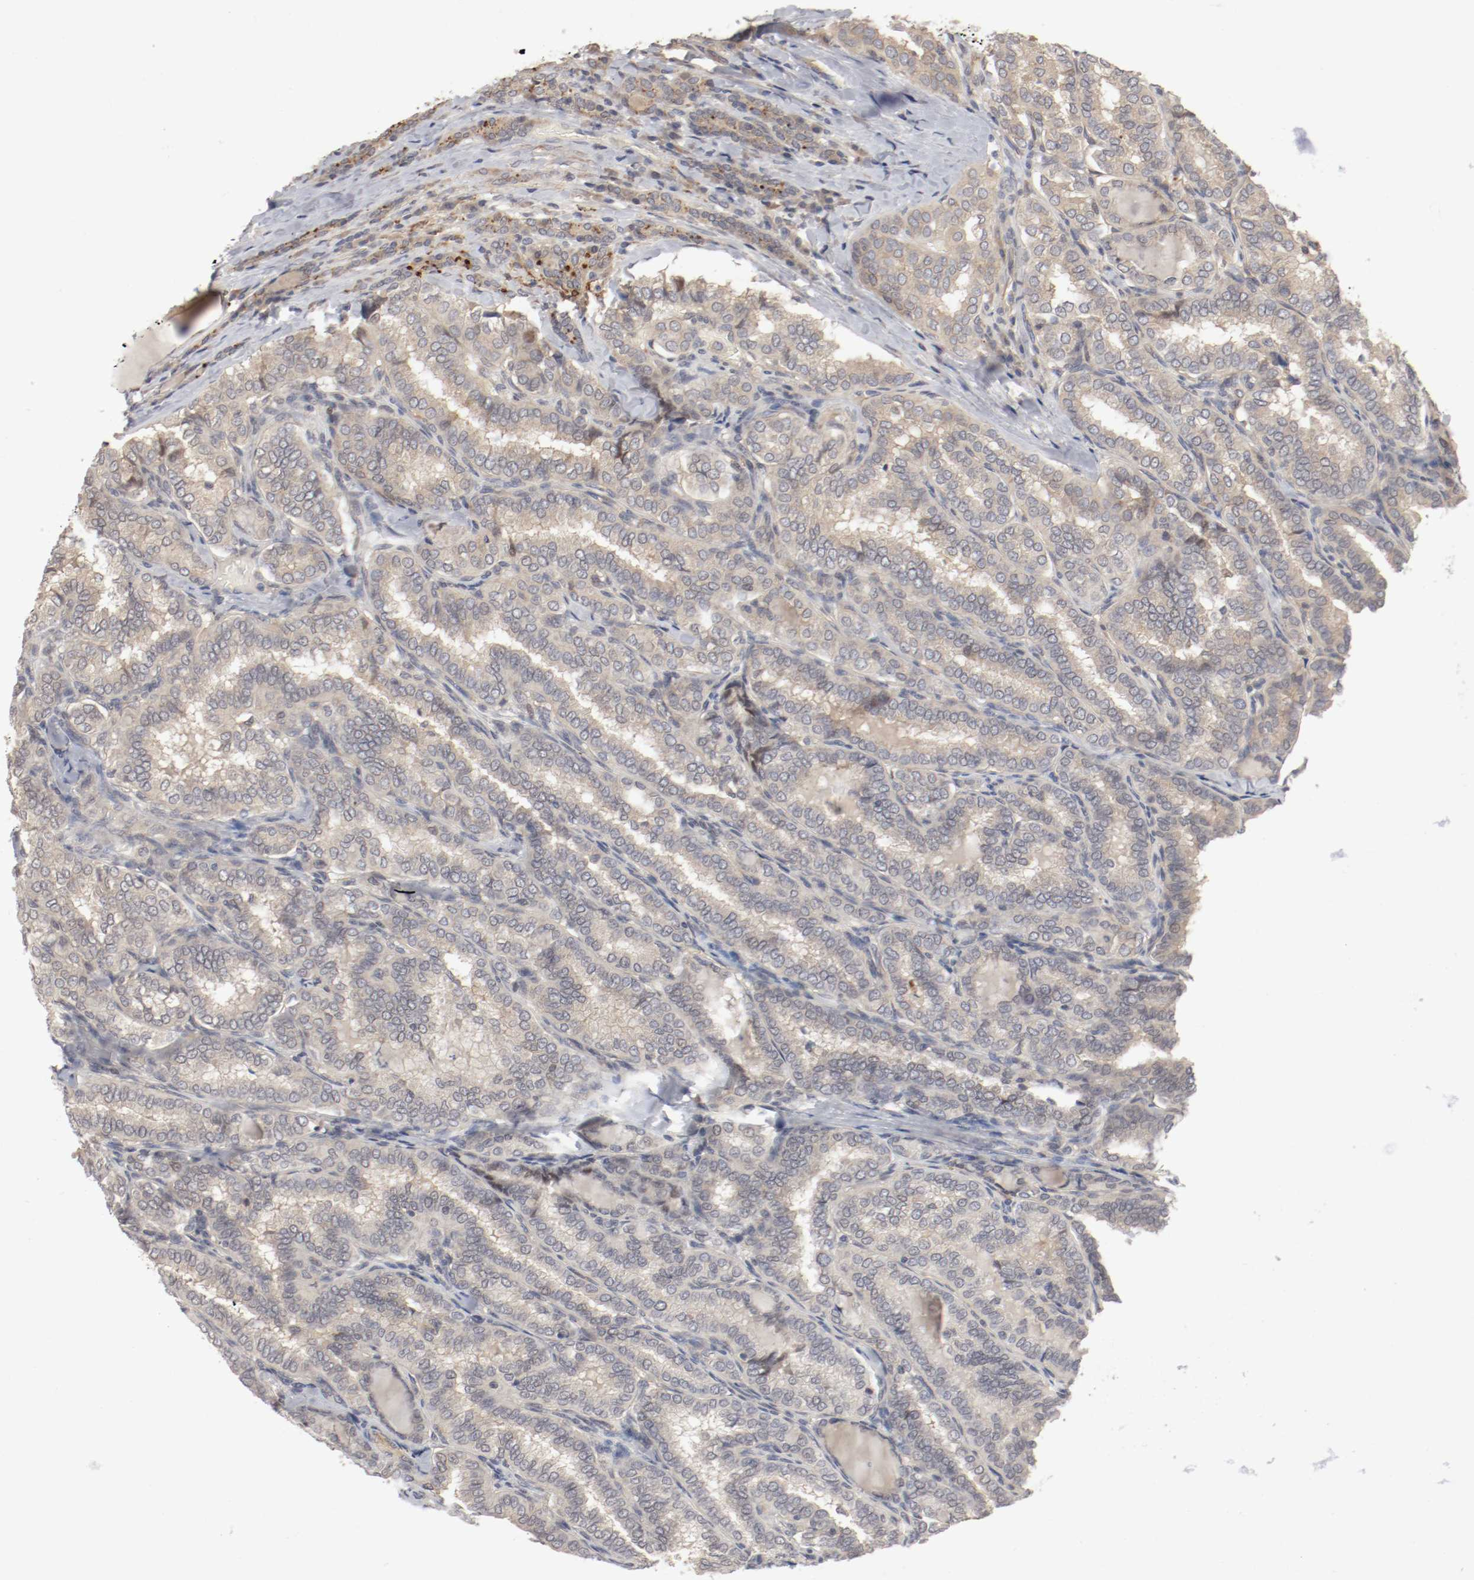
{"staining": {"intensity": "weak", "quantity": ">75%", "location": "cytoplasmic/membranous"}, "tissue": "thyroid cancer", "cell_type": "Tumor cells", "image_type": "cancer", "snomed": [{"axis": "morphology", "description": "Papillary adenocarcinoma, NOS"}, {"axis": "topography", "description": "Thyroid gland"}], "caption": "IHC histopathology image of neoplastic tissue: human papillary adenocarcinoma (thyroid) stained using IHC demonstrates low levels of weak protein expression localized specifically in the cytoplasmic/membranous of tumor cells, appearing as a cytoplasmic/membranous brown color.", "gene": "REN", "patient": {"sex": "female", "age": 30}}